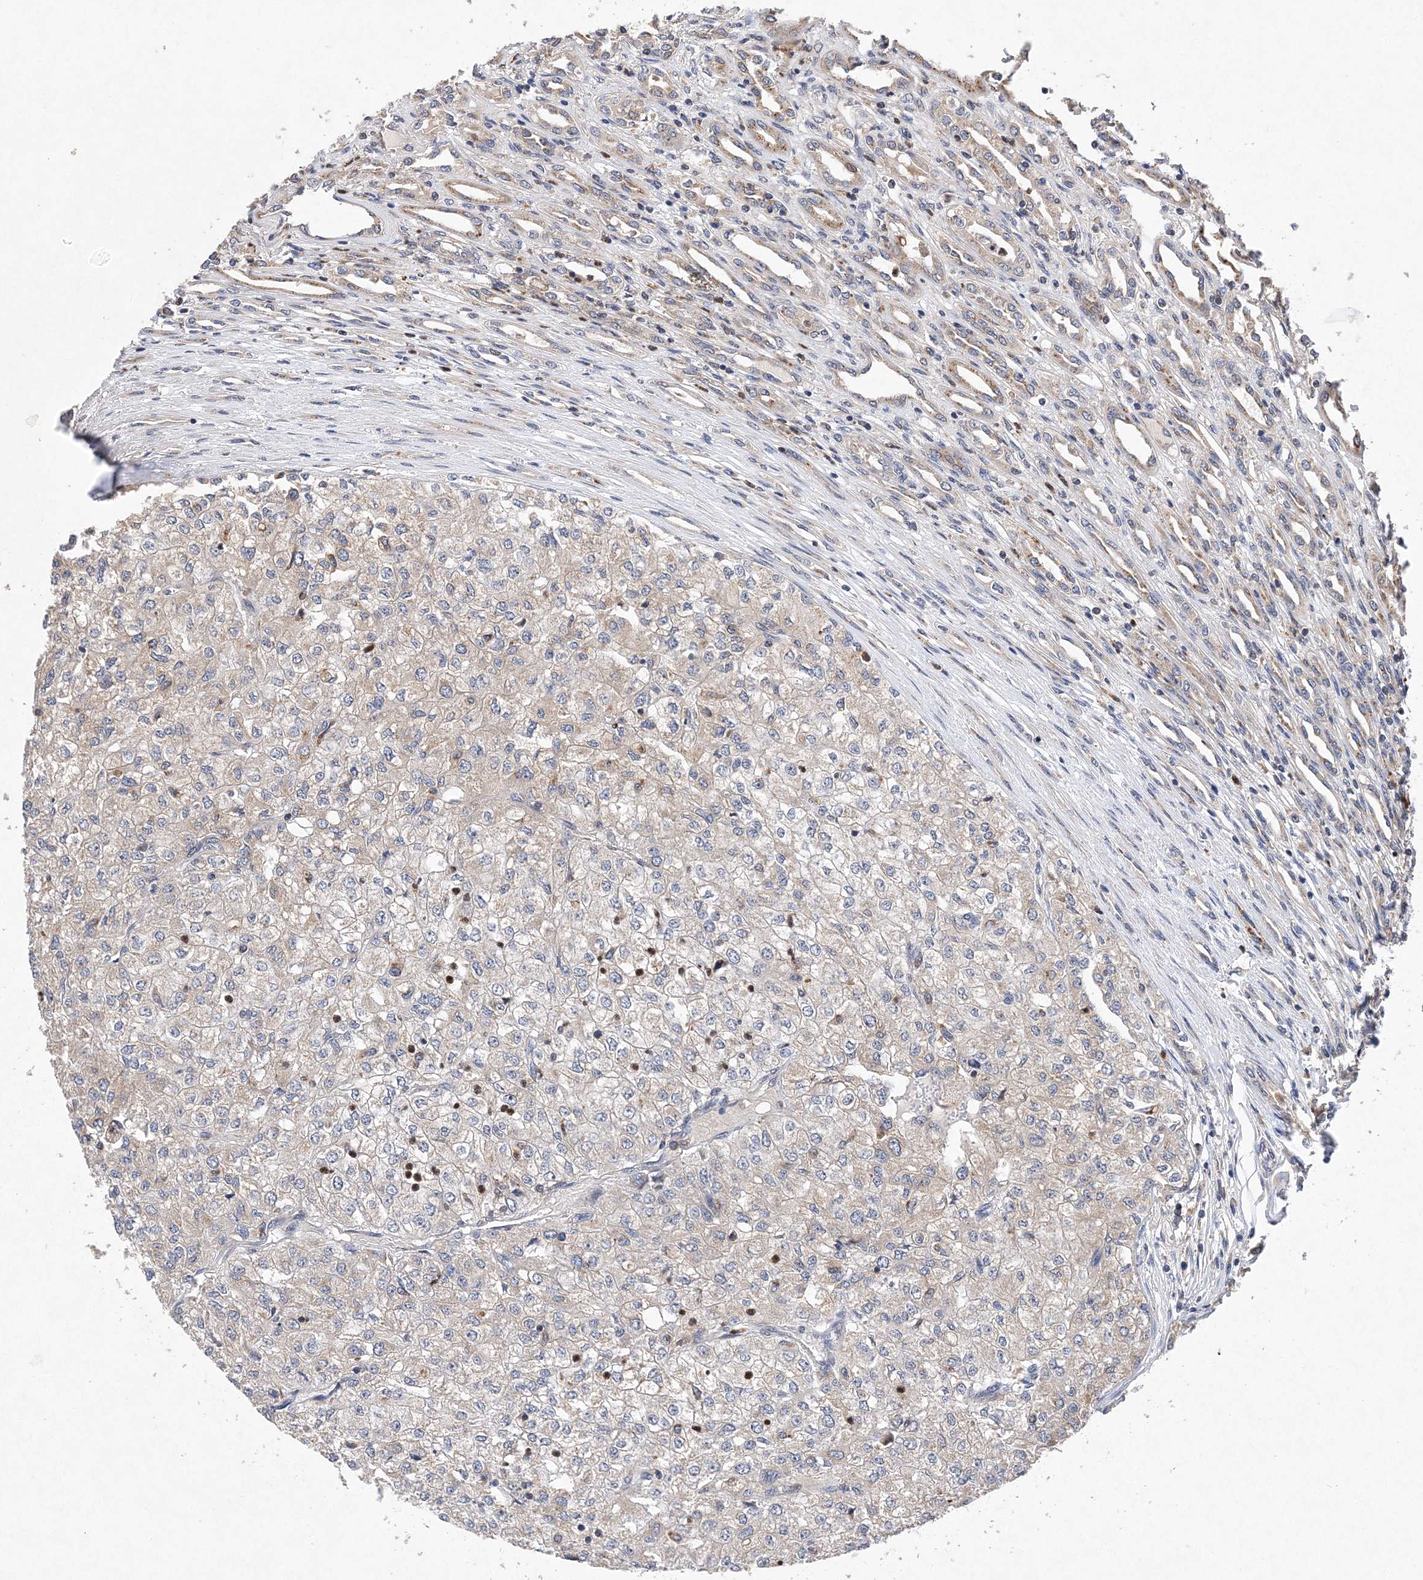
{"staining": {"intensity": "negative", "quantity": "none", "location": "none"}, "tissue": "renal cancer", "cell_type": "Tumor cells", "image_type": "cancer", "snomed": [{"axis": "morphology", "description": "Adenocarcinoma, NOS"}, {"axis": "topography", "description": "Kidney"}], "caption": "Photomicrograph shows no protein staining in tumor cells of renal cancer (adenocarcinoma) tissue.", "gene": "PROSER1", "patient": {"sex": "female", "age": 54}}